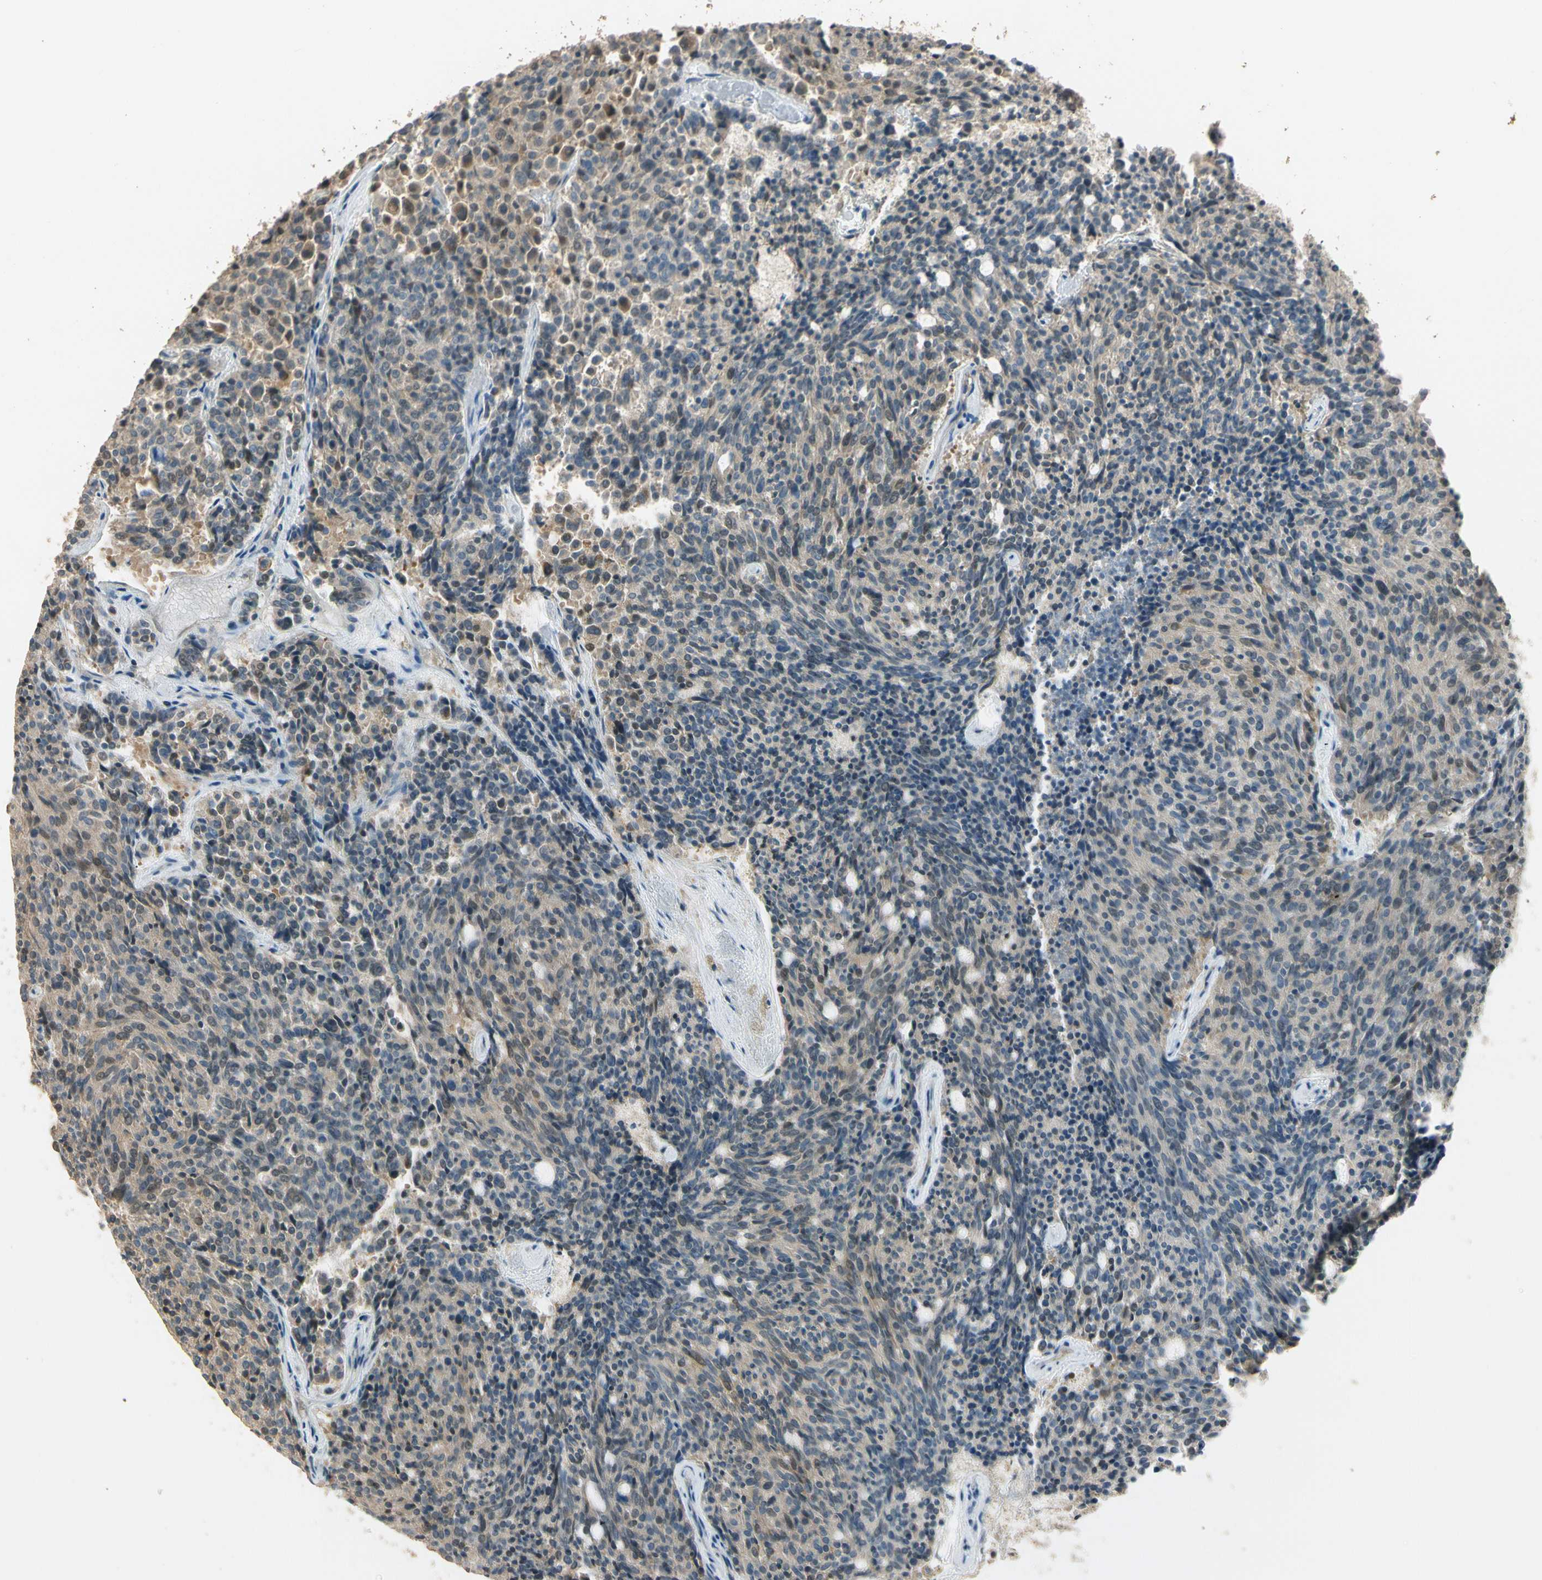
{"staining": {"intensity": "weak", "quantity": ">75%", "location": "cytoplasmic/membranous"}, "tissue": "carcinoid", "cell_type": "Tumor cells", "image_type": "cancer", "snomed": [{"axis": "morphology", "description": "Carcinoid, malignant, NOS"}, {"axis": "topography", "description": "Pancreas"}], "caption": "Immunohistochemistry (IHC) micrograph of neoplastic tissue: carcinoid (malignant) stained using immunohistochemistry reveals low levels of weak protein expression localized specifically in the cytoplasmic/membranous of tumor cells, appearing as a cytoplasmic/membranous brown color.", "gene": "PLXNA1", "patient": {"sex": "female", "age": 54}}